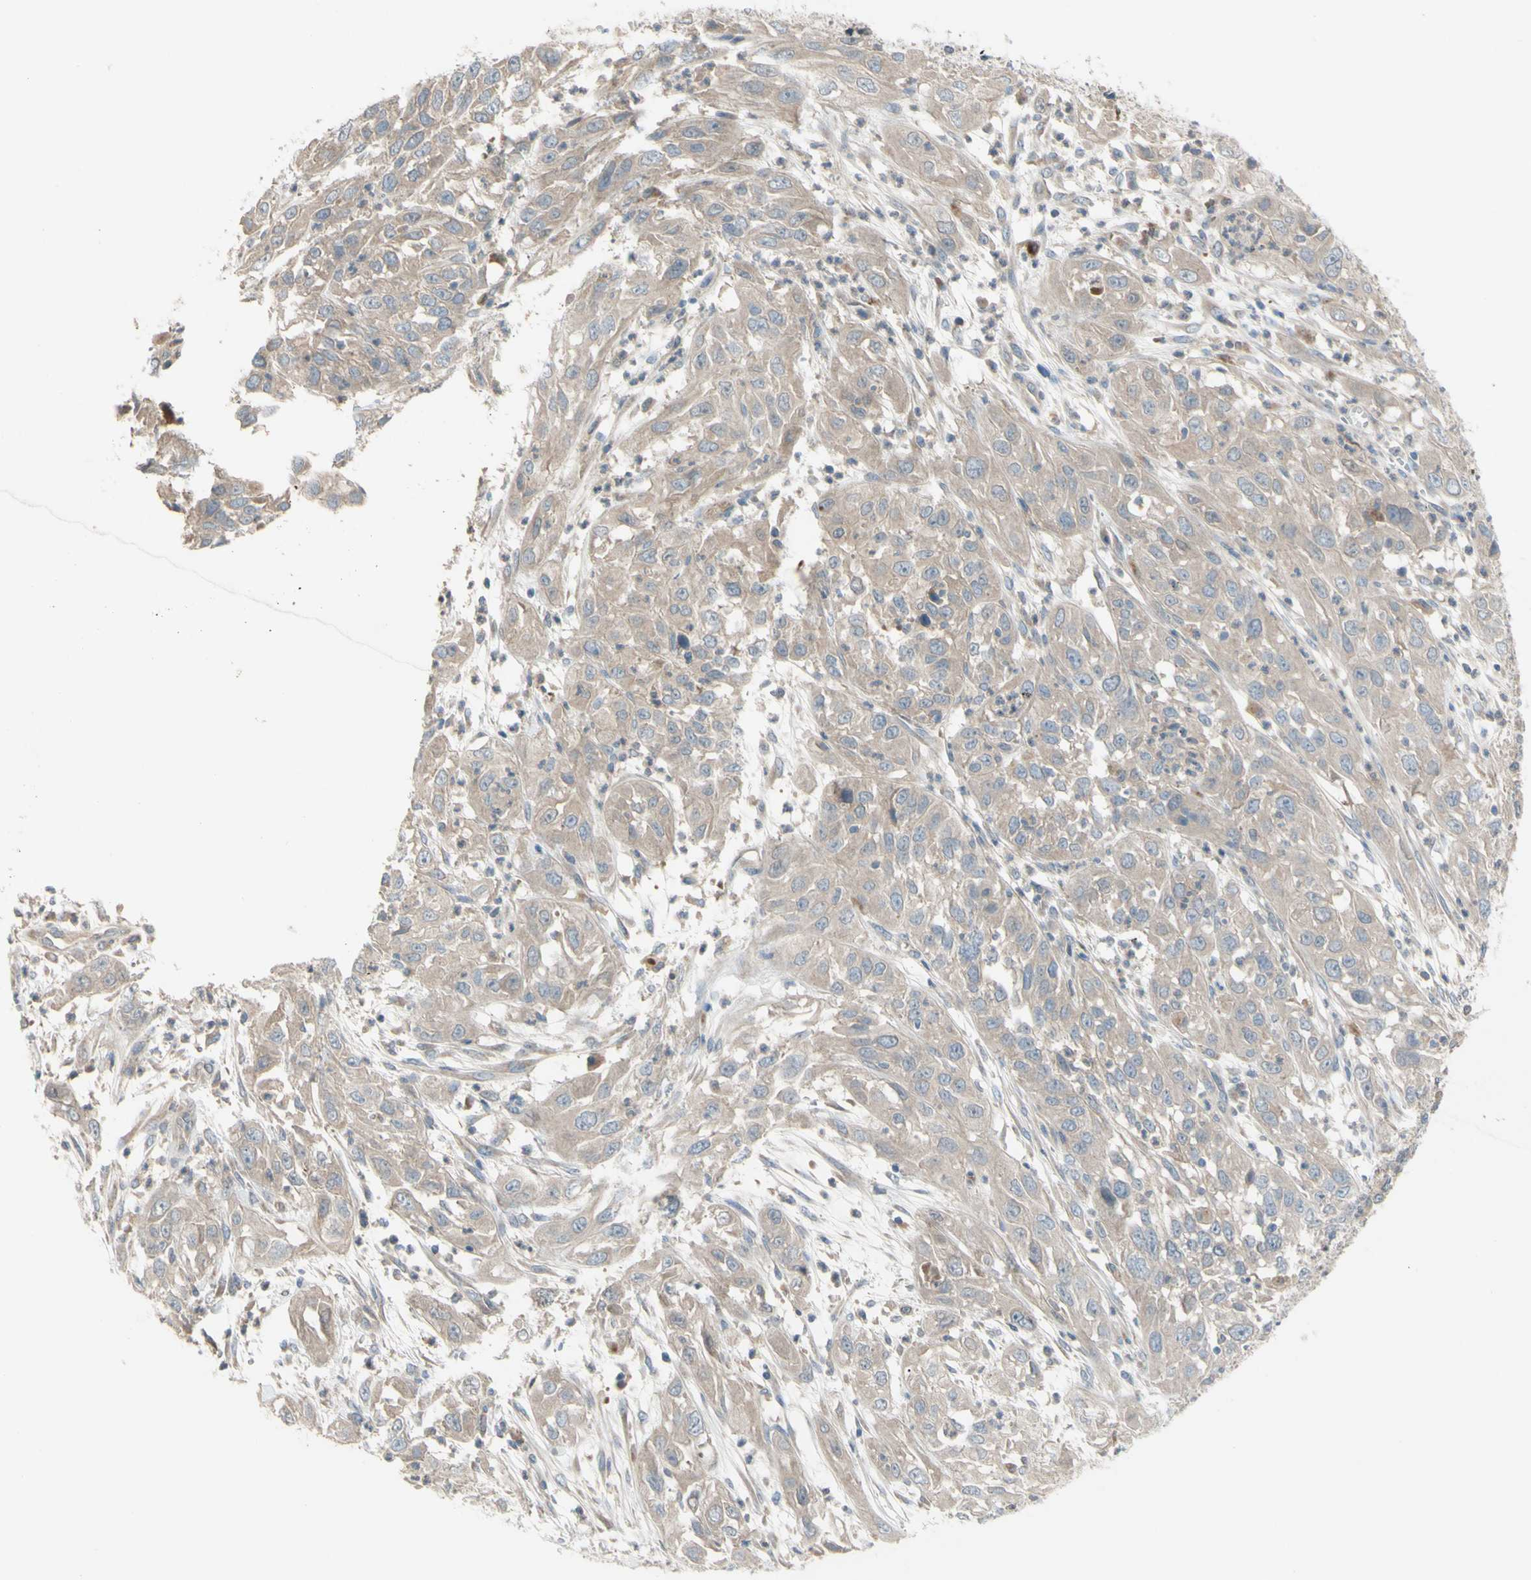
{"staining": {"intensity": "weak", "quantity": ">75%", "location": "cytoplasmic/membranous"}, "tissue": "cervical cancer", "cell_type": "Tumor cells", "image_type": "cancer", "snomed": [{"axis": "morphology", "description": "Squamous cell carcinoma, NOS"}, {"axis": "topography", "description": "Cervix"}], "caption": "There is low levels of weak cytoplasmic/membranous staining in tumor cells of cervical cancer (squamous cell carcinoma), as demonstrated by immunohistochemical staining (brown color).", "gene": "AFP", "patient": {"sex": "female", "age": 32}}